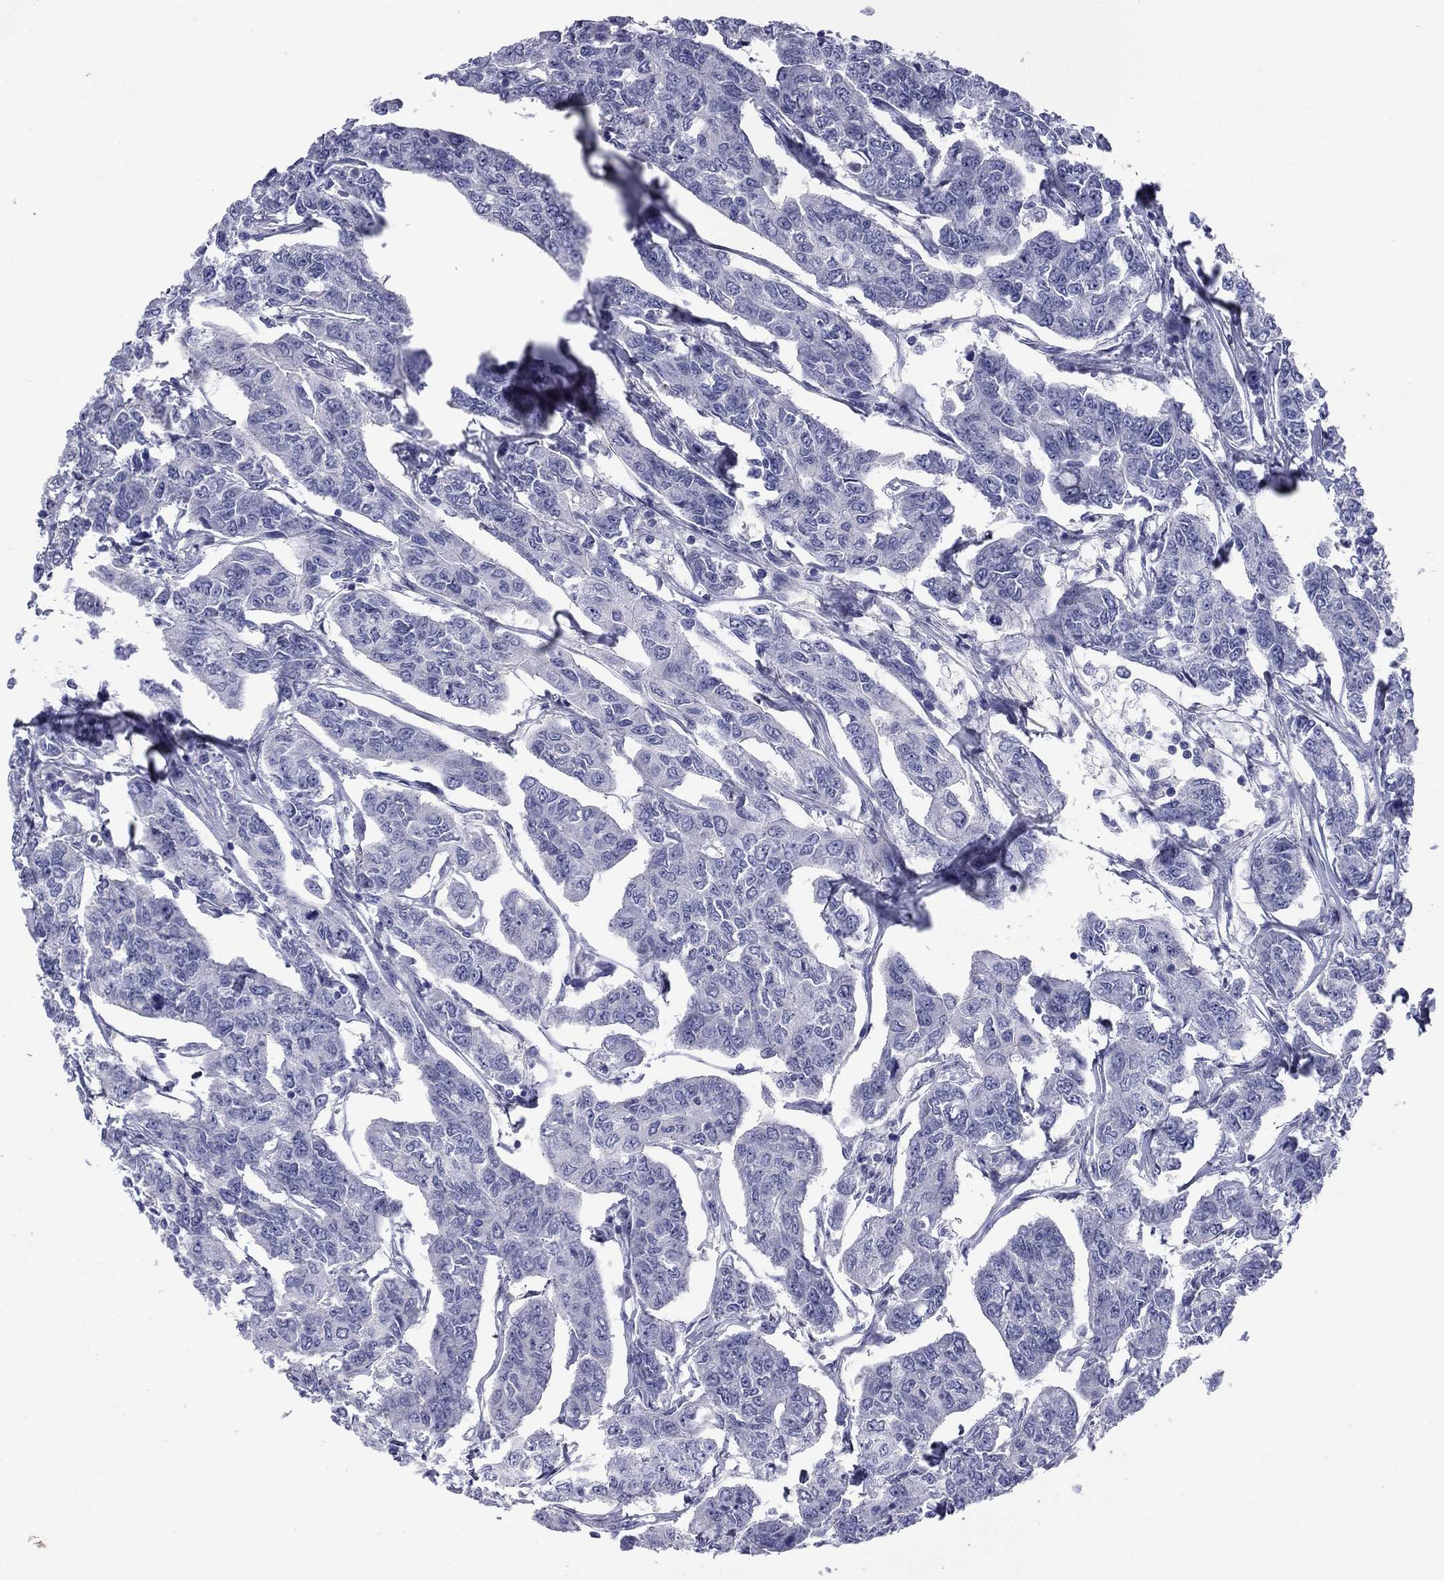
{"staining": {"intensity": "negative", "quantity": "none", "location": "none"}, "tissue": "breast cancer", "cell_type": "Tumor cells", "image_type": "cancer", "snomed": [{"axis": "morphology", "description": "Duct carcinoma"}, {"axis": "topography", "description": "Breast"}], "caption": "High power microscopy micrograph of an immunohistochemistry (IHC) image of breast invasive ductal carcinoma, revealing no significant expression in tumor cells.", "gene": "ABCC2", "patient": {"sex": "female", "age": 88}}